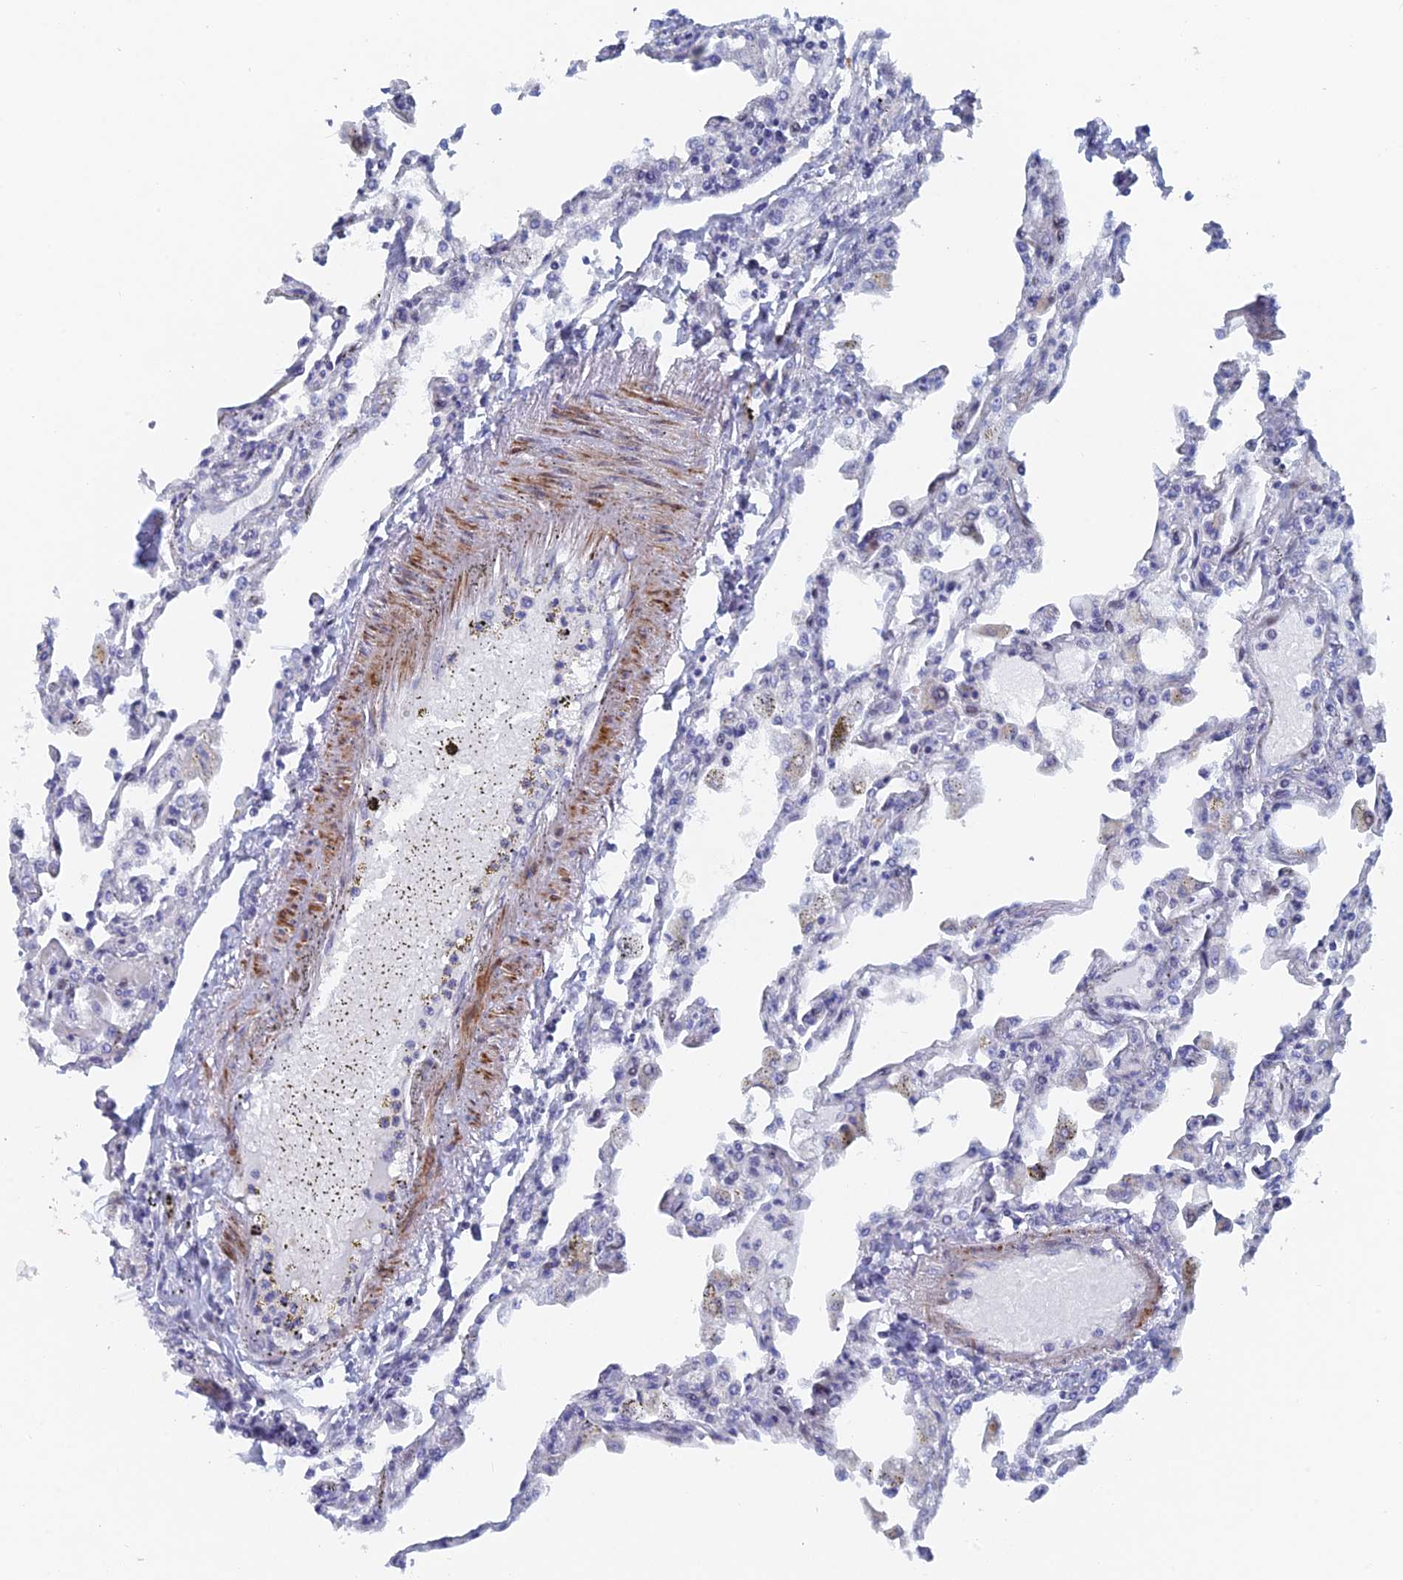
{"staining": {"intensity": "negative", "quantity": "none", "location": "none"}, "tissue": "lung", "cell_type": "Alveolar cells", "image_type": "normal", "snomed": [{"axis": "morphology", "description": "Normal tissue, NOS"}, {"axis": "topography", "description": "Bronchus"}, {"axis": "topography", "description": "Lung"}], "caption": "Alveolar cells show no significant positivity in unremarkable lung. (DAB (3,3'-diaminobenzidine) immunohistochemistry with hematoxylin counter stain).", "gene": "DRGX", "patient": {"sex": "female", "age": 49}}